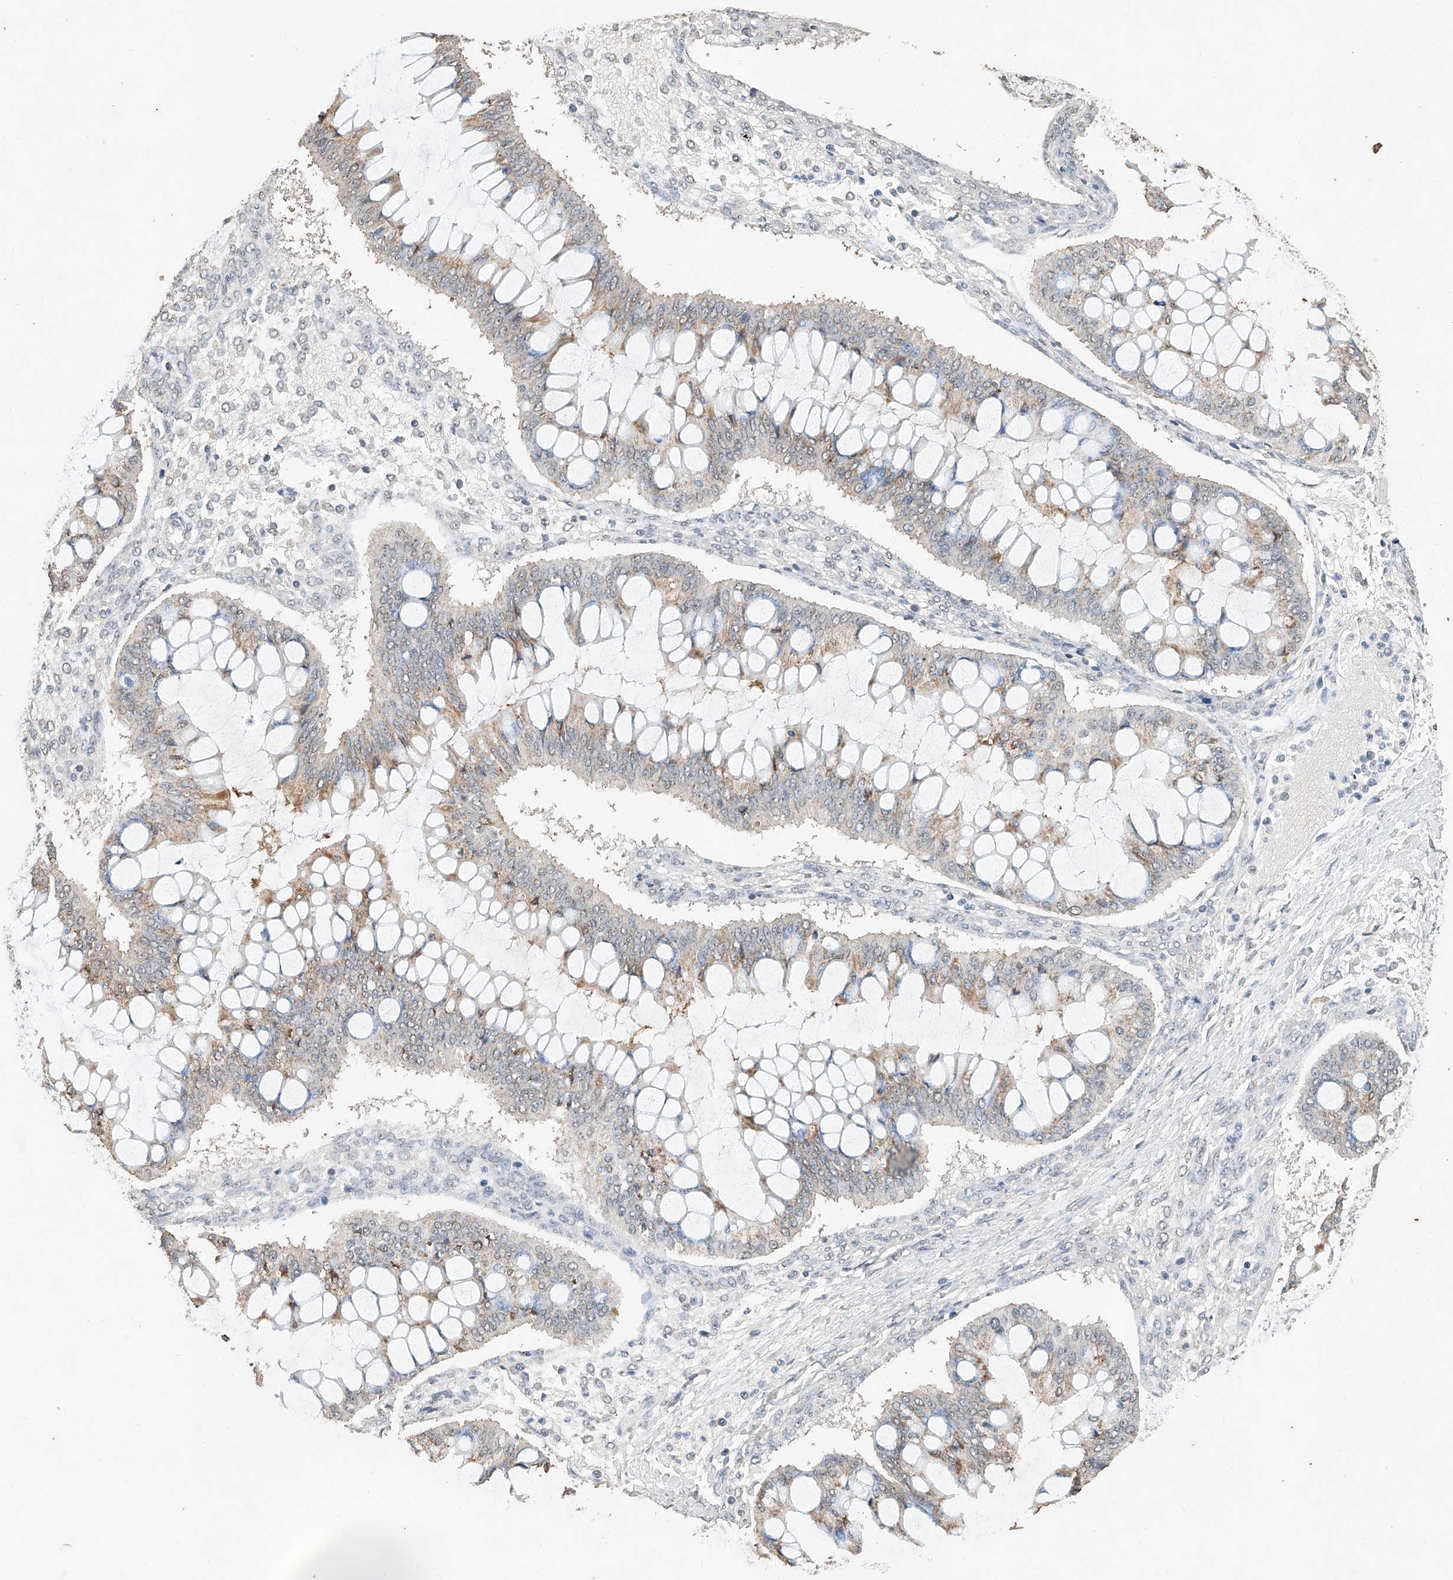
{"staining": {"intensity": "weak", "quantity": "25%-75%", "location": "cytoplasmic/membranous"}, "tissue": "ovarian cancer", "cell_type": "Tumor cells", "image_type": "cancer", "snomed": [{"axis": "morphology", "description": "Cystadenocarcinoma, mucinous, NOS"}, {"axis": "topography", "description": "Ovary"}], "caption": "Immunohistochemical staining of mucinous cystadenocarcinoma (ovarian) exhibits weak cytoplasmic/membranous protein expression in approximately 25%-75% of tumor cells. (DAB IHC, brown staining for protein, blue staining for nuclei).", "gene": "CERS4", "patient": {"sex": "female", "age": 73}}